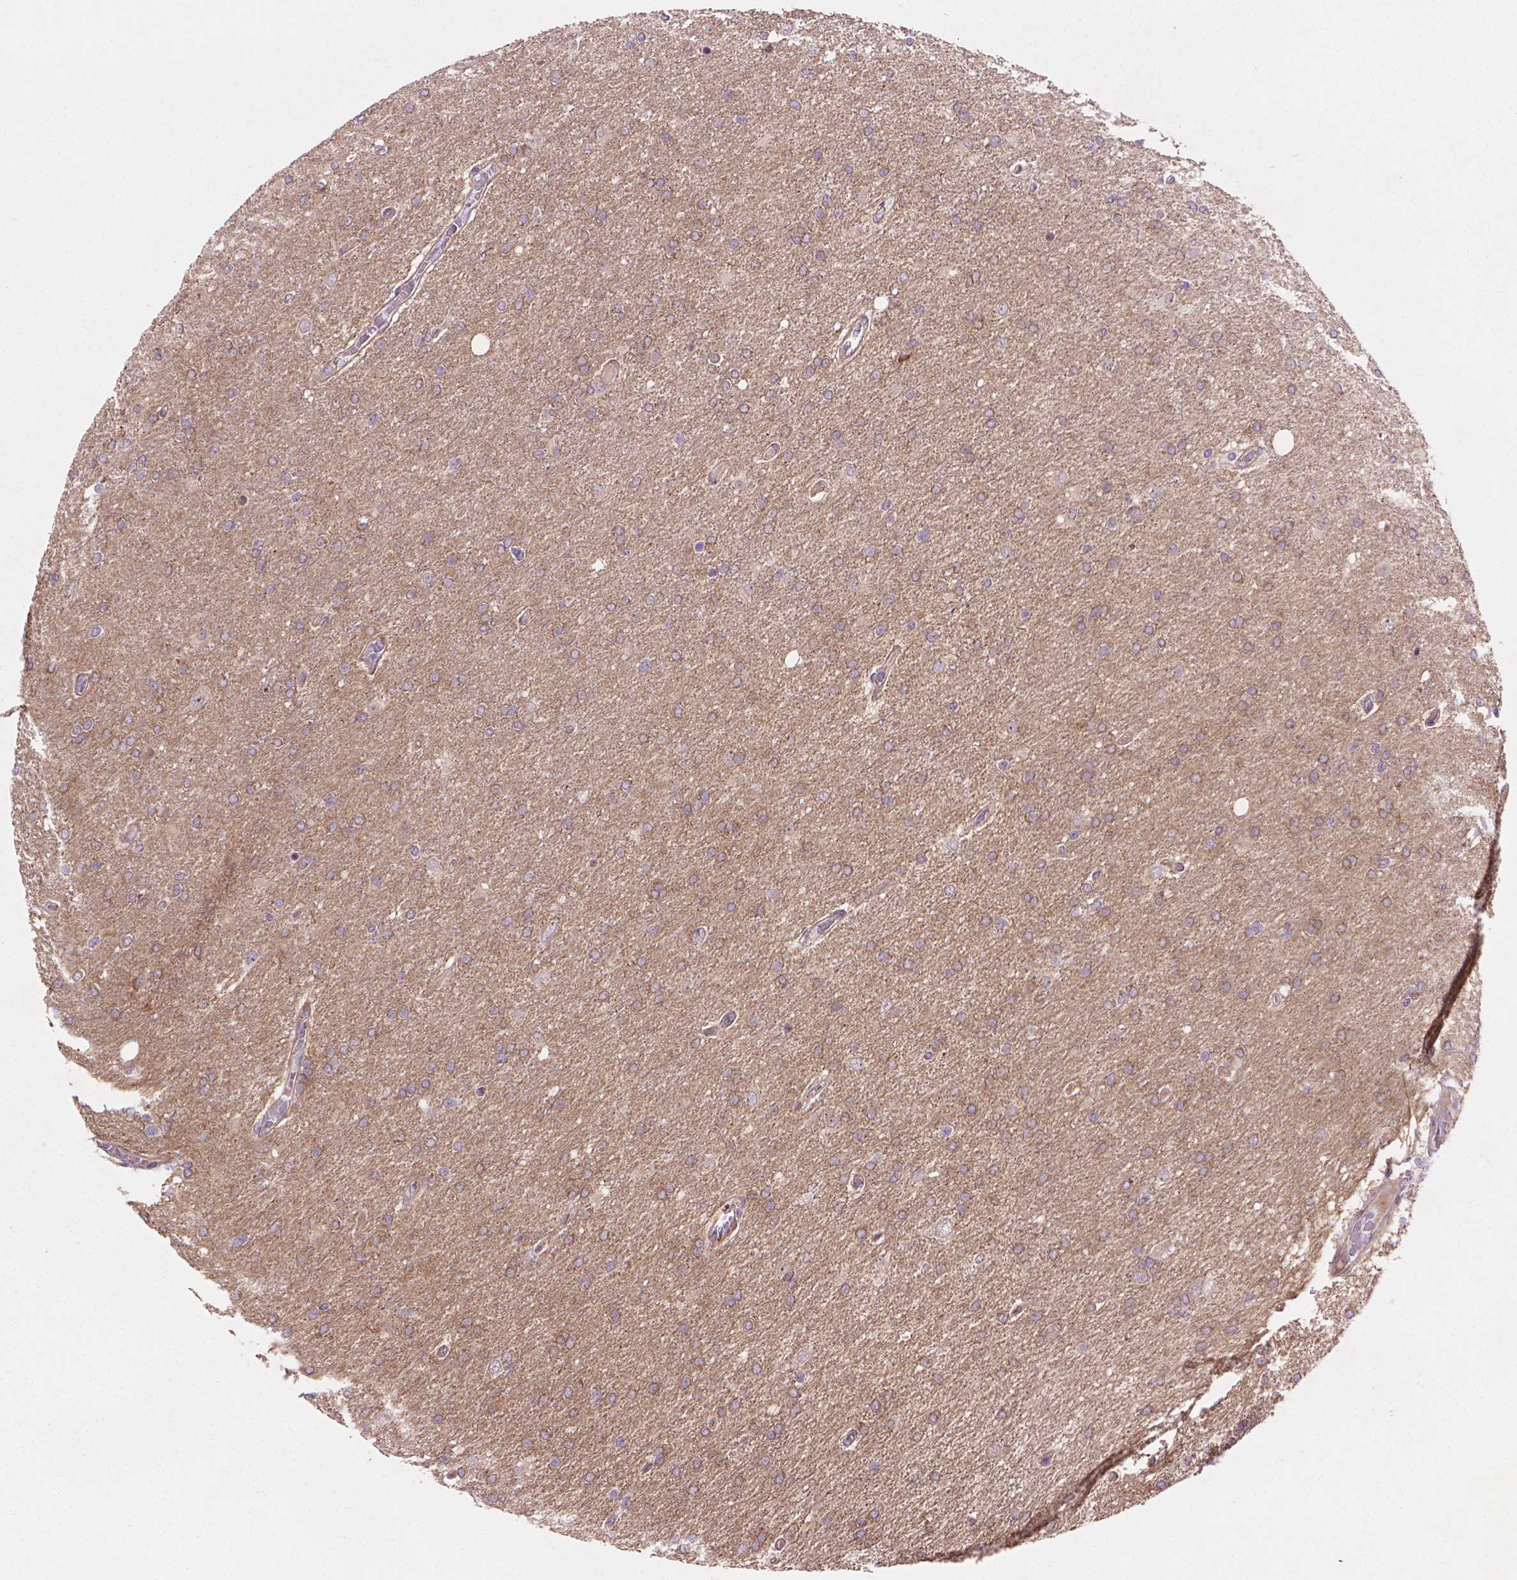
{"staining": {"intensity": "weak", "quantity": "<25%", "location": "cytoplasmic/membranous"}, "tissue": "glioma", "cell_type": "Tumor cells", "image_type": "cancer", "snomed": [{"axis": "morphology", "description": "Glioma, malignant, High grade"}, {"axis": "topography", "description": "Cerebral cortex"}], "caption": "A high-resolution photomicrograph shows immunohistochemistry (IHC) staining of malignant glioma (high-grade), which reveals no significant expression in tumor cells.", "gene": "AMMECR1", "patient": {"sex": "male", "age": 70}}